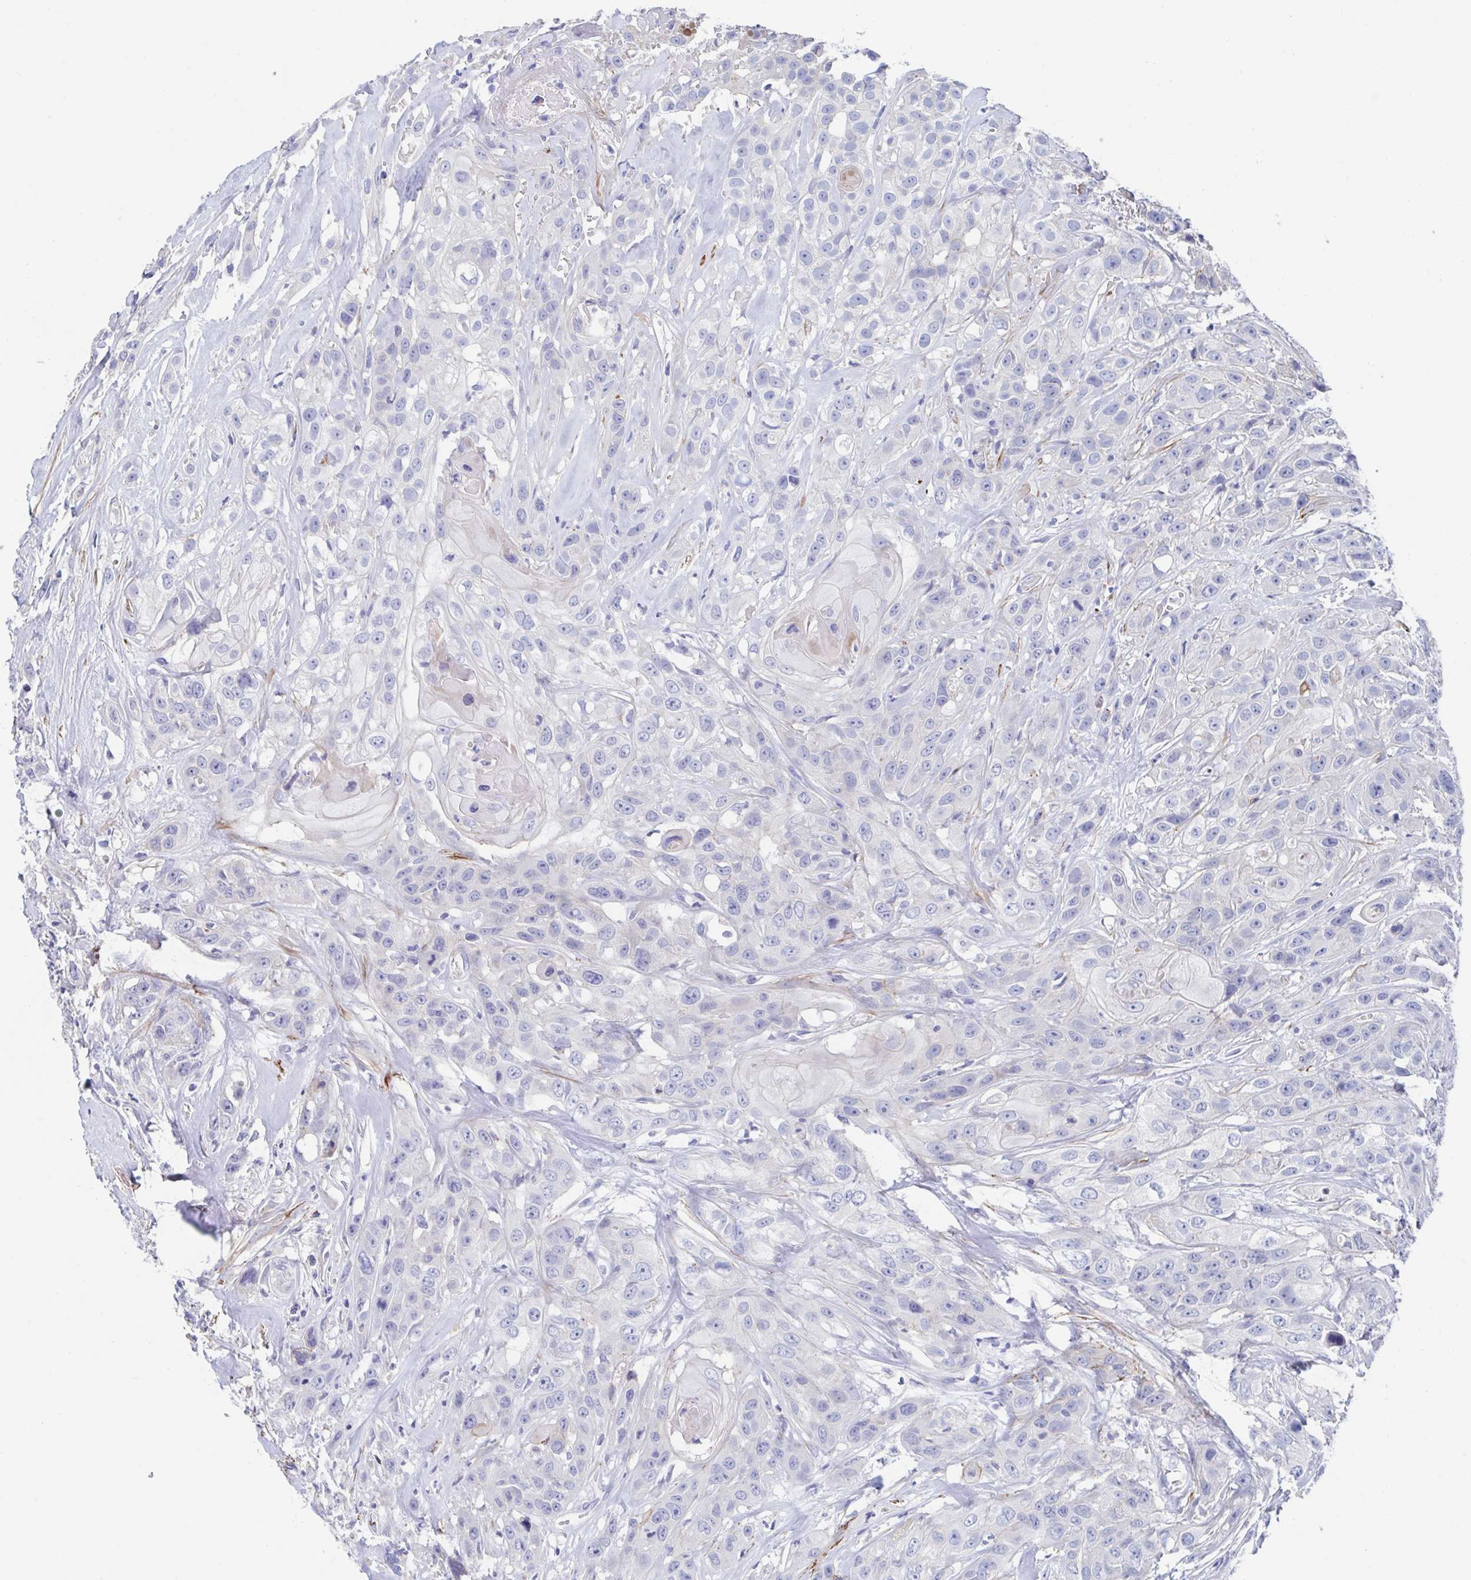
{"staining": {"intensity": "negative", "quantity": "none", "location": "none"}, "tissue": "head and neck cancer", "cell_type": "Tumor cells", "image_type": "cancer", "snomed": [{"axis": "morphology", "description": "Squamous cell carcinoma, NOS"}, {"axis": "topography", "description": "Head-Neck"}], "caption": "Head and neck cancer was stained to show a protein in brown. There is no significant staining in tumor cells.", "gene": "CDH2", "patient": {"sex": "male", "age": 57}}